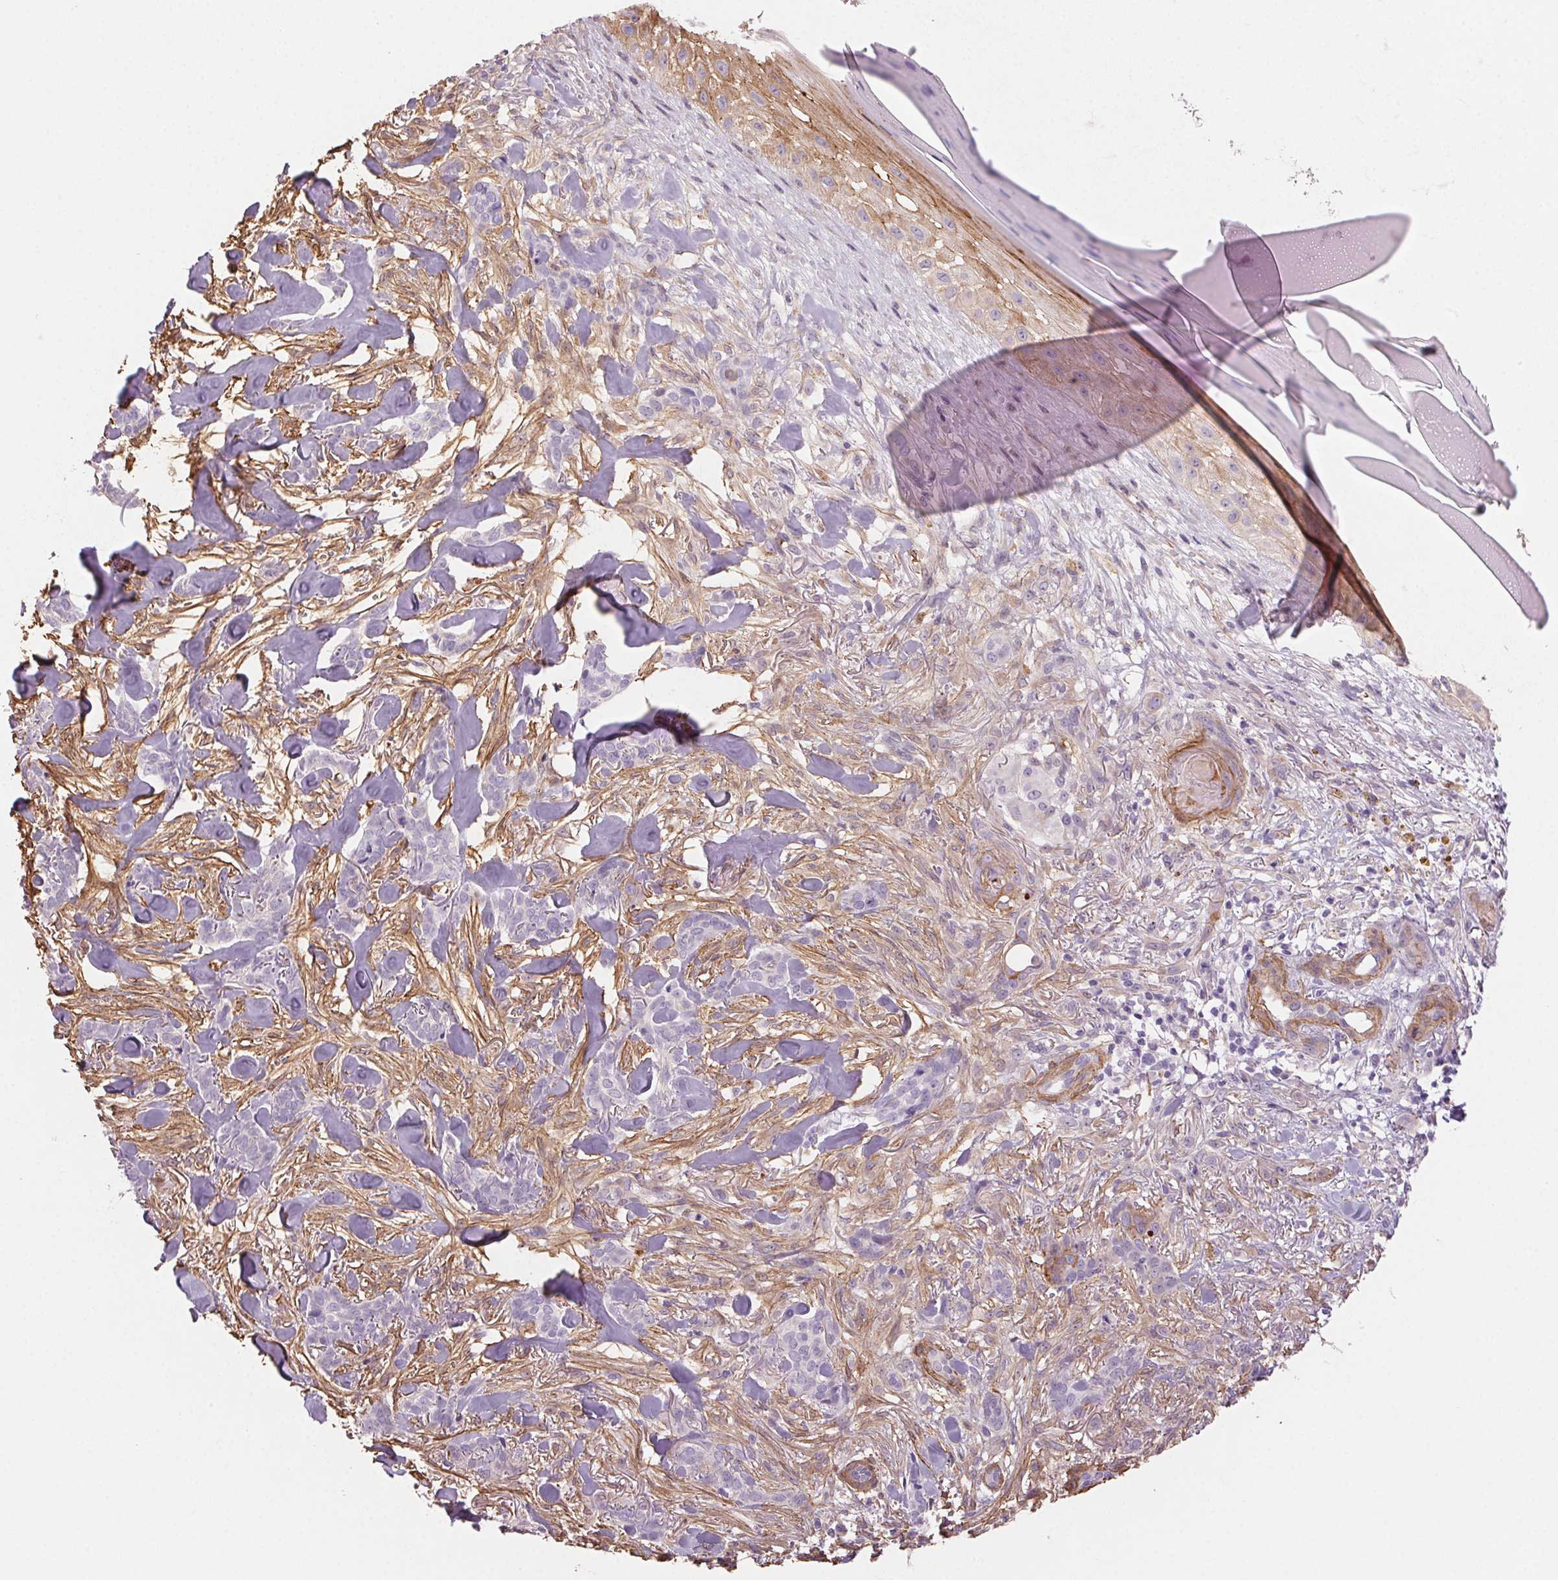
{"staining": {"intensity": "negative", "quantity": "none", "location": "none"}, "tissue": "skin cancer", "cell_type": "Tumor cells", "image_type": "cancer", "snomed": [{"axis": "morphology", "description": "Basal cell carcinoma"}, {"axis": "topography", "description": "Skin"}], "caption": "Immunohistochemistry (IHC) histopathology image of neoplastic tissue: human skin cancer stained with DAB (3,3'-diaminobenzidine) exhibits no significant protein staining in tumor cells.", "gene": "GPX8", "patient": {"sex": "female", "age": 61}}